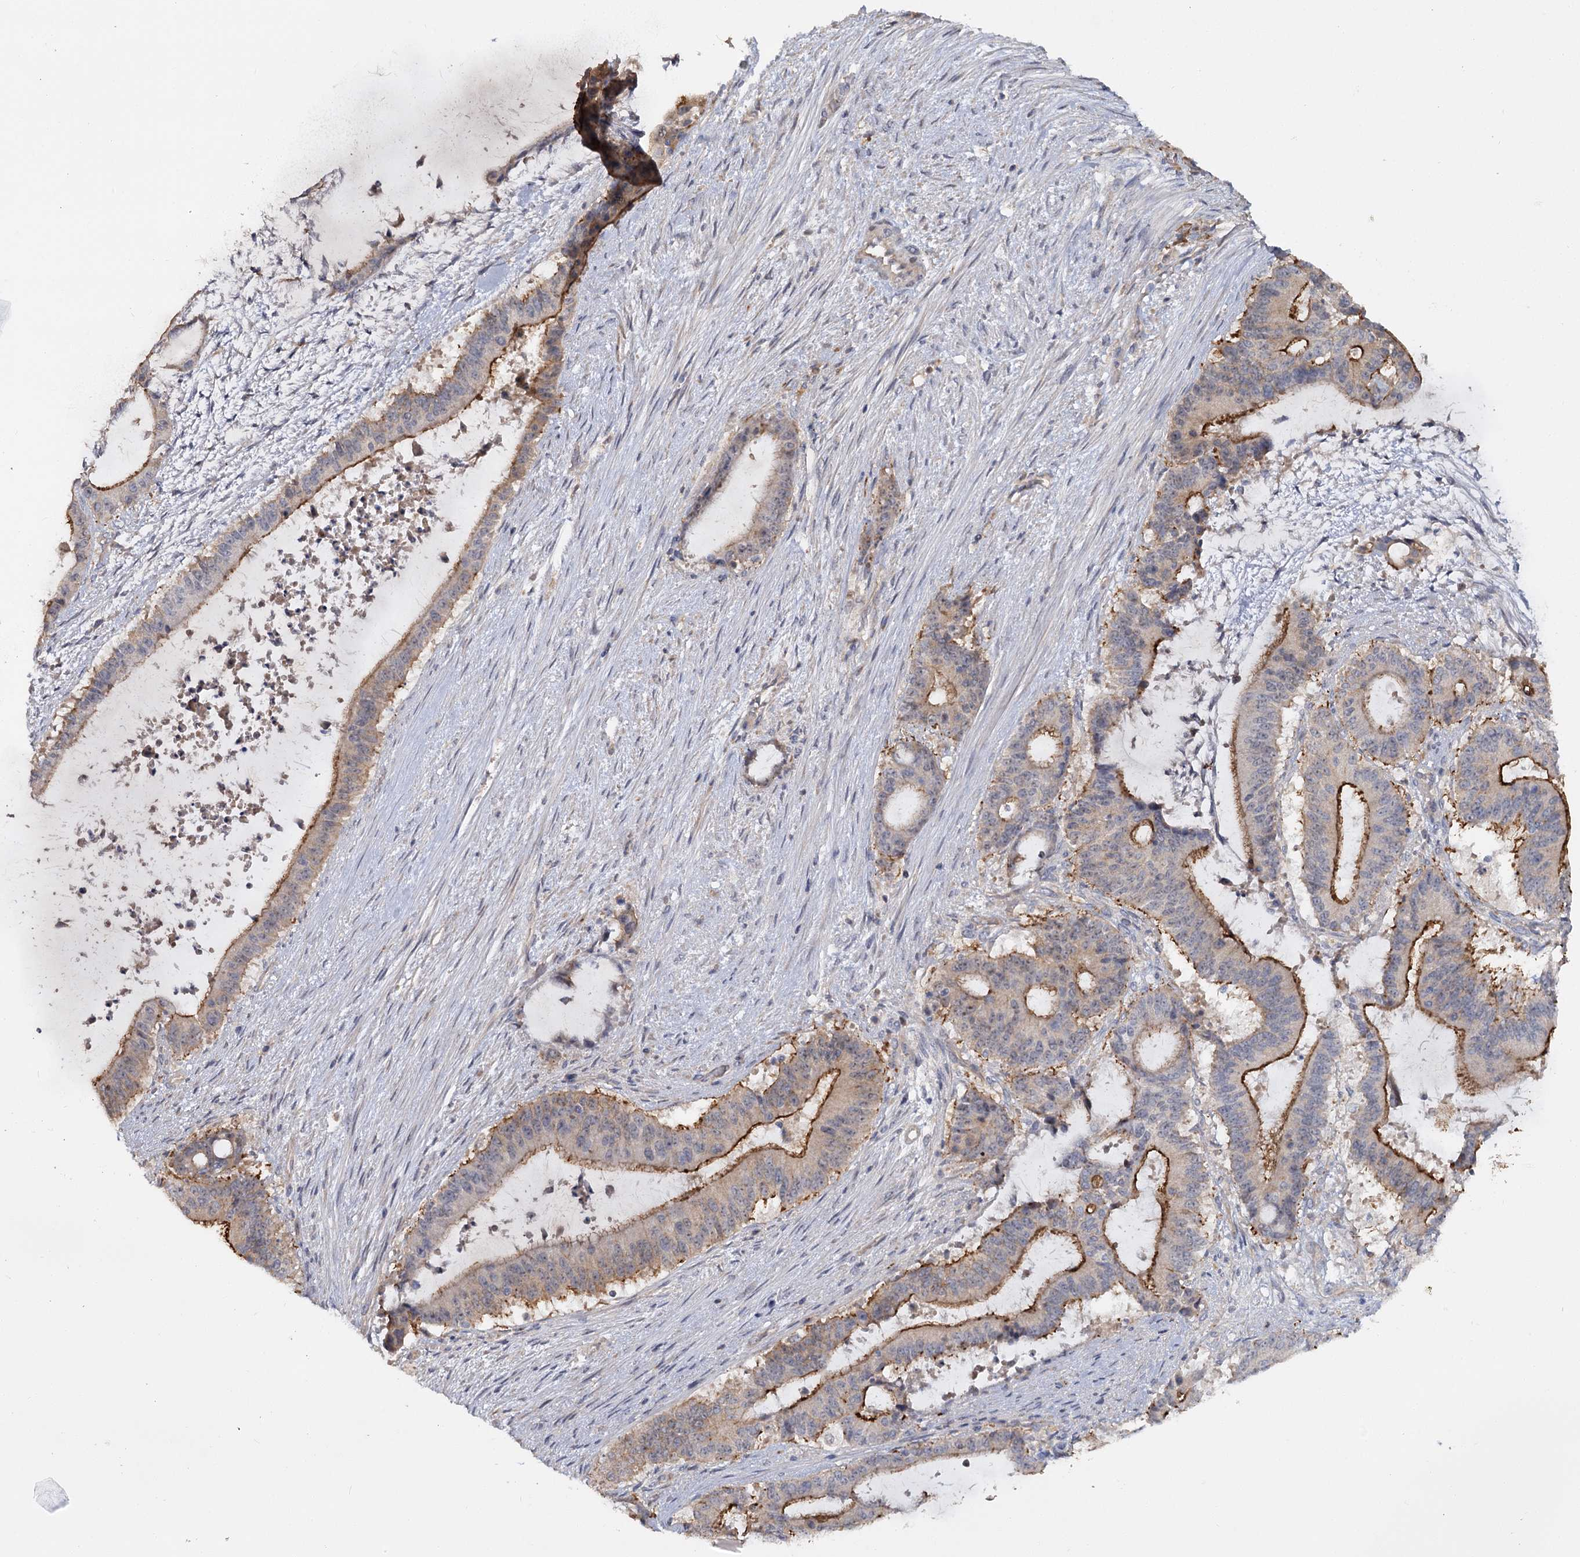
{"staining": {"intensity": "strong", "quantity": "25%-75%", "location": "cytoplasmic/membranous"}, "tissue": "liver cancer", "cell_type": "Tumor cells", "image_type": "cancer", "snomed": [{"axis": "morphology", "description": "Normal tissue, NOS"}, {"axis": "morphology", "description": "Cholangiocarcinoma"}, {"axis": "topography", "description": "Liver"}, {"axis": "topography", "description": "Peripheral nerve tissue"}], "caption": "There is high levels of strong cytoplasmic/membranous staining in tumor cells of cholangiocarcinoma (liver), as demonstrated by immunohistochemical staining (brown color).", "gene": "ANGPTL5", "patient": {"sex": "female", "age": 73}}